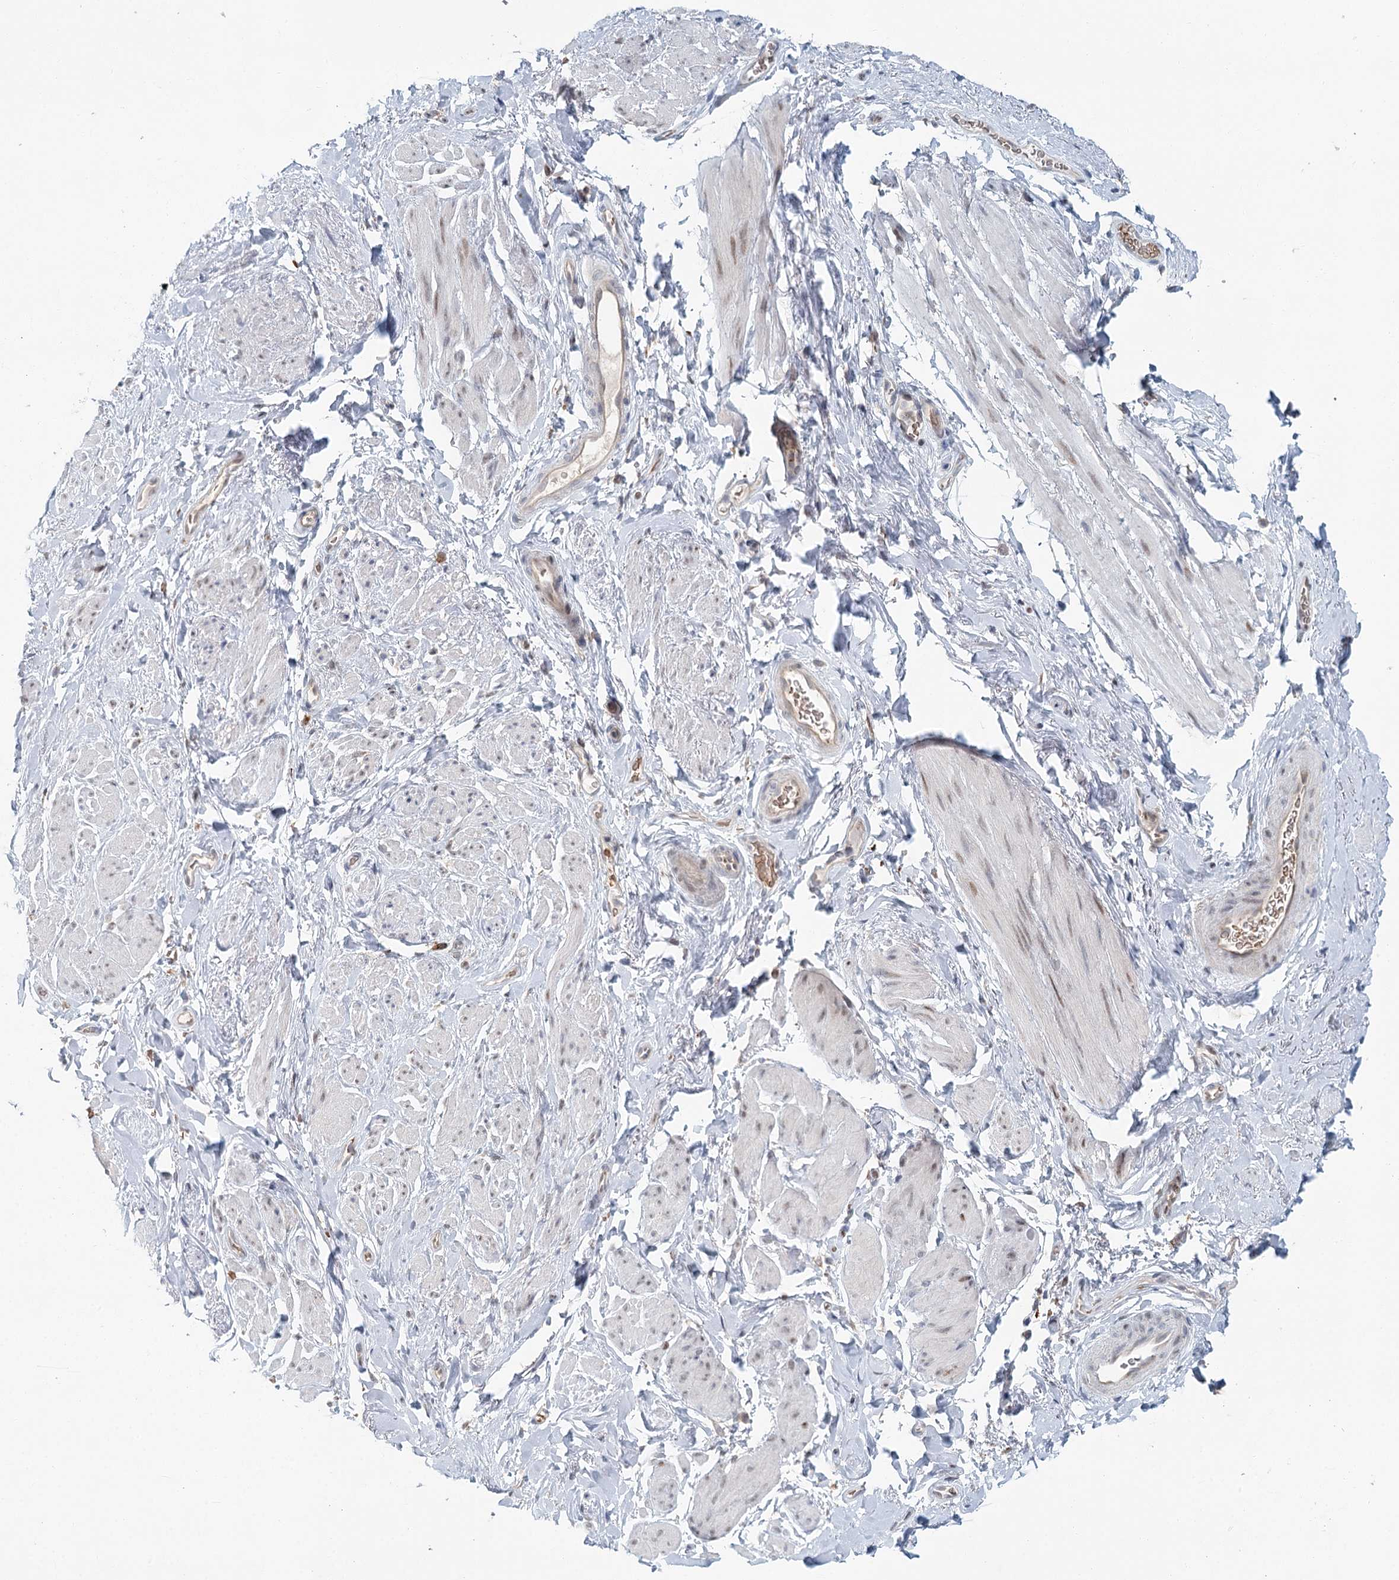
{"staining": {"intensity": "weak", "quantity": "<25%", "location": "nuclear"}, "tissue": "smooth muscle", "cell_type": "Smooth muscle cells", "image_type": "normal", "snomed": [{"axis": "morphology", "description": "Normal tissue, NOS"}, {"axis": "topography", "description": "Smooth muscle"}, {"axis": "topography", "description": "Peripheral nerve tissue"}], "caption": "Human smooth muscle stained for a protein using immunohistochemistry exhibits no staining in smooth muscle cells.", "gene": "ADK", "patient": {"sex": "male", "age": 69}}